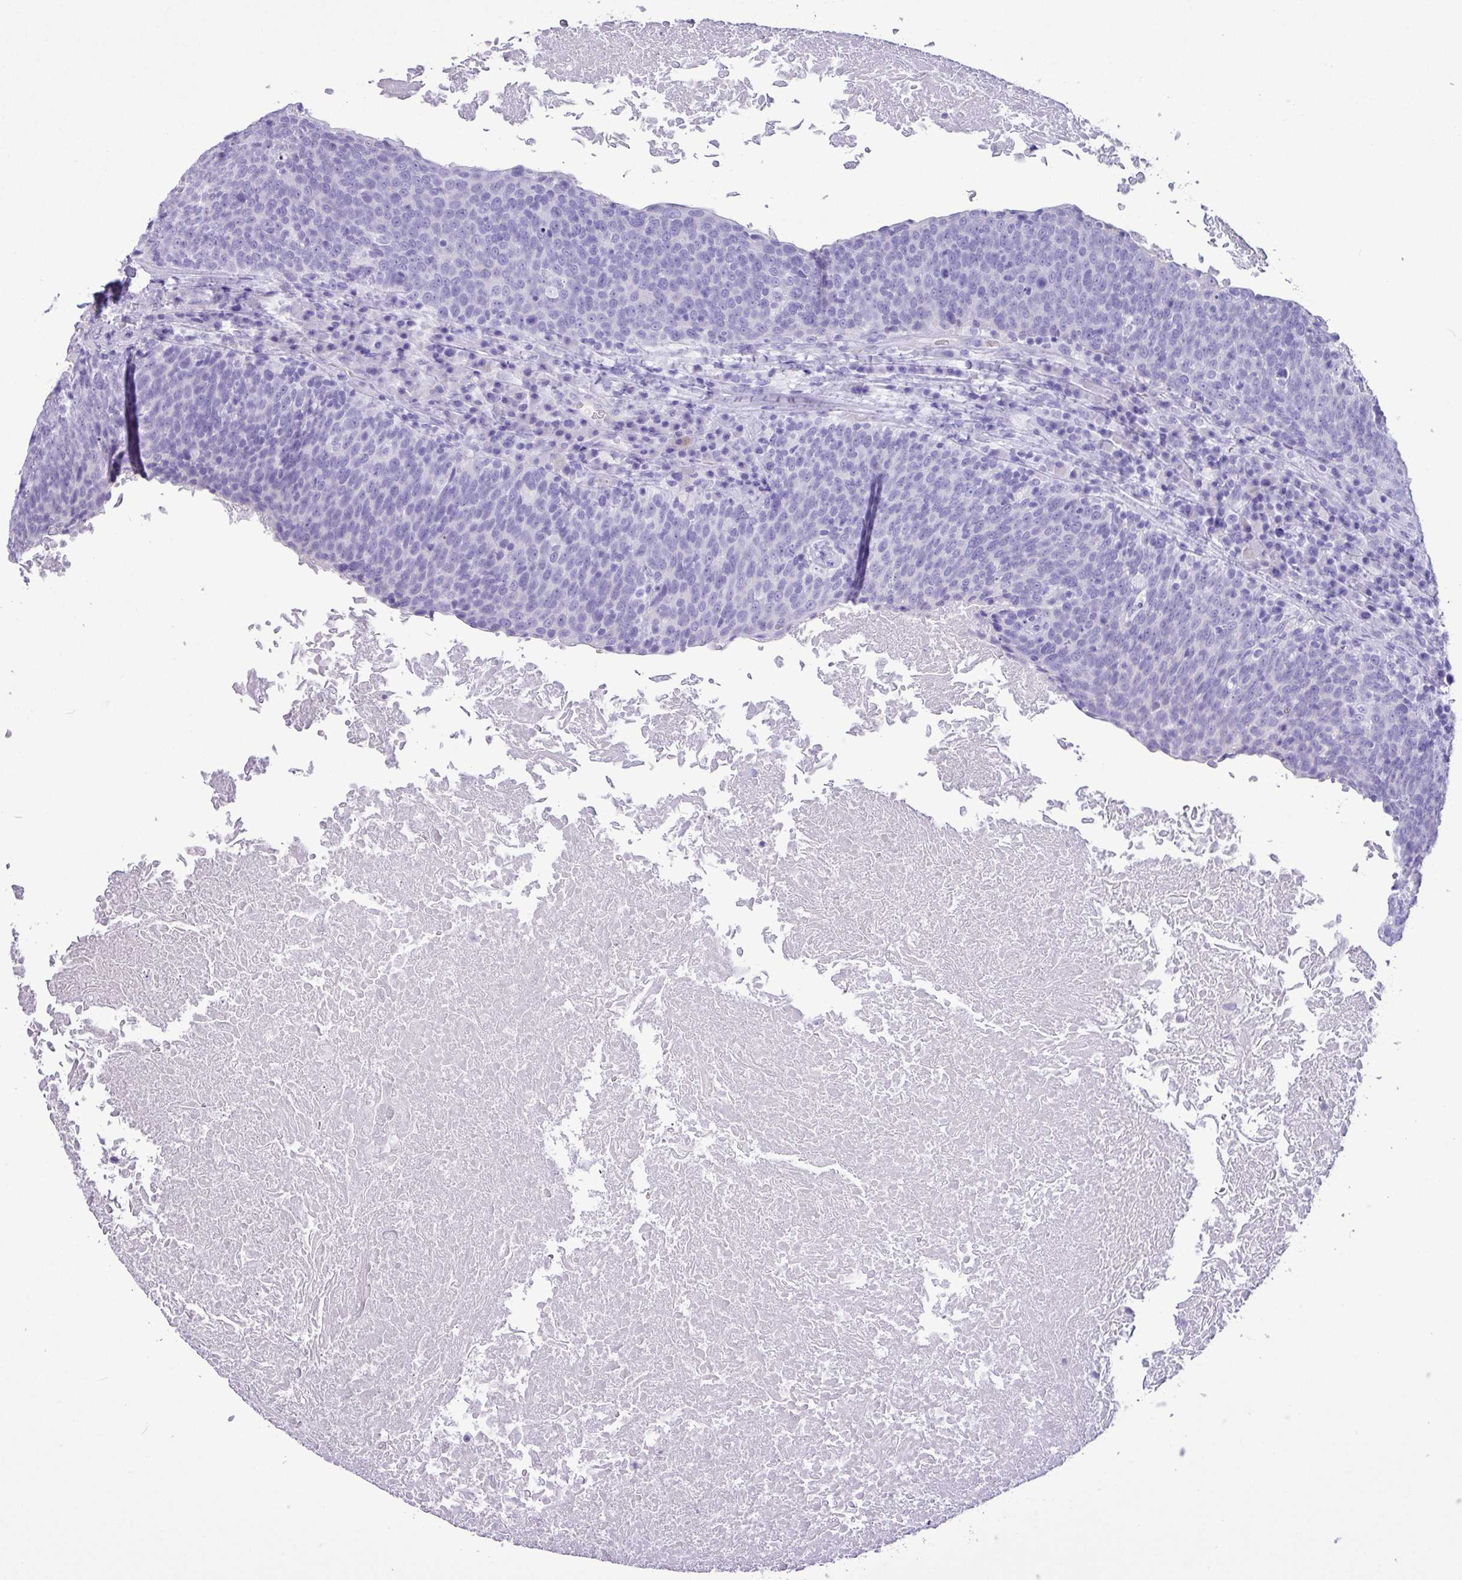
{"staining": {"intensity": "negative", "quantity": "none", "location": "none"}, "tissue": "head and neck cancer", "cell_type": "Tumor cells", "image_type": "cancer", "snomed": [{"axis": "morphology", "description": "Squamous cell carcinoma, NOS"}, {"axis": "morphology", "description": "Squamous cell carcinoma, metastatic, NOS"}, {"axis": "topography", "description": "Lymph node"}, {"axis": "topography", "description": "Head-Neck"}], "caption": "Human head and neck cancer (metastatic squamous cell carcinoma) stained for a protein using immunohistochemistry demonstrates no staining in tumor cells.", "gene": "CKMT2", "patient": {"sex": "male", "age": 62}}